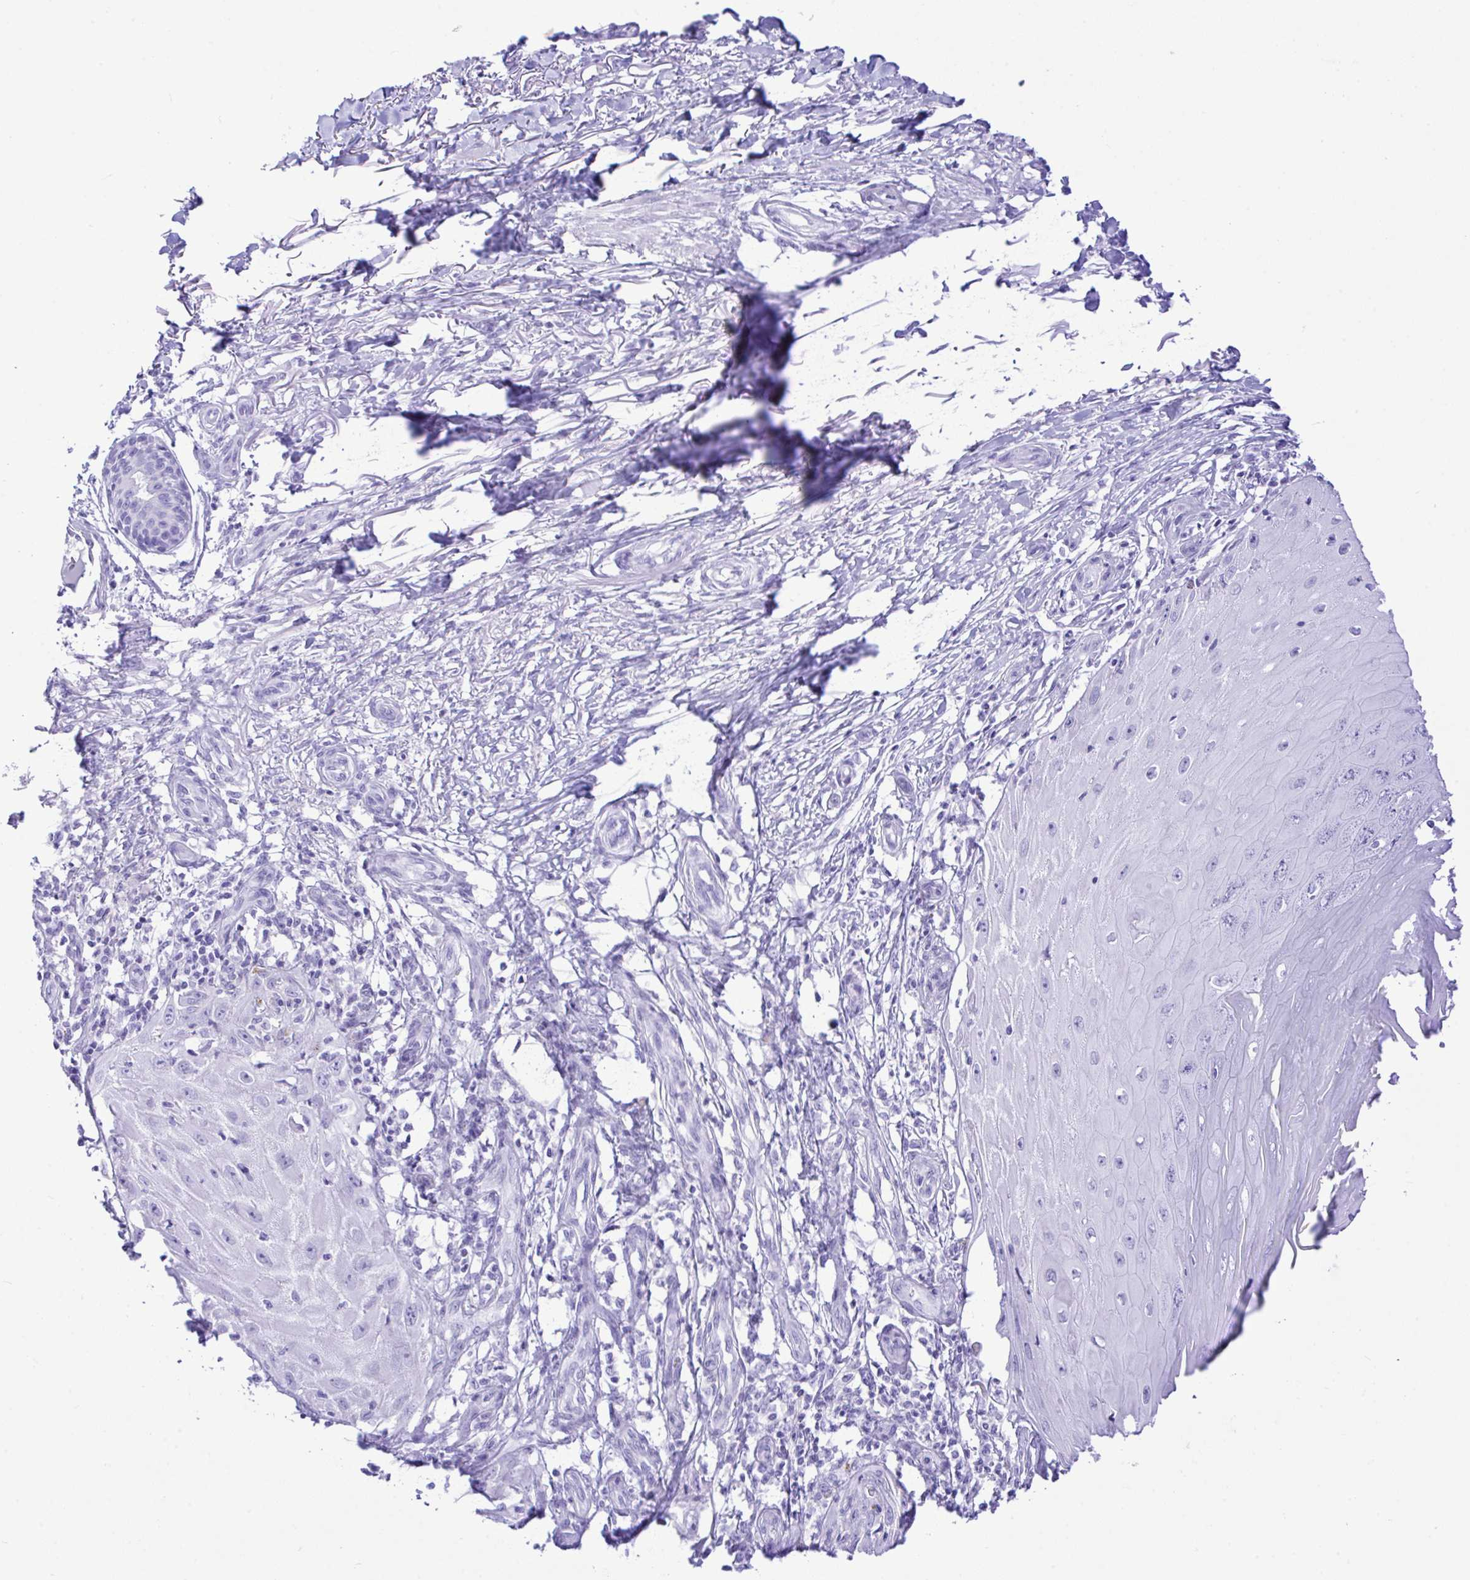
{"staining": {"intensity": "negative", "quantity": "none", "location": "none"}, "tissue": "skin cancer", "cell_type": "Tumor cells", "image_type": "cancer", "snomed": [{"axis": "morphology", "description": "Squamous cell carcinoma, NOS"}, {"axis": "topography", "description": "Skin"}], "caption": "Tumor cells are negative for protein expression in human skin cancer.", "gene": "SELENOV", "patient": {"sex": "female", "age": 77}}